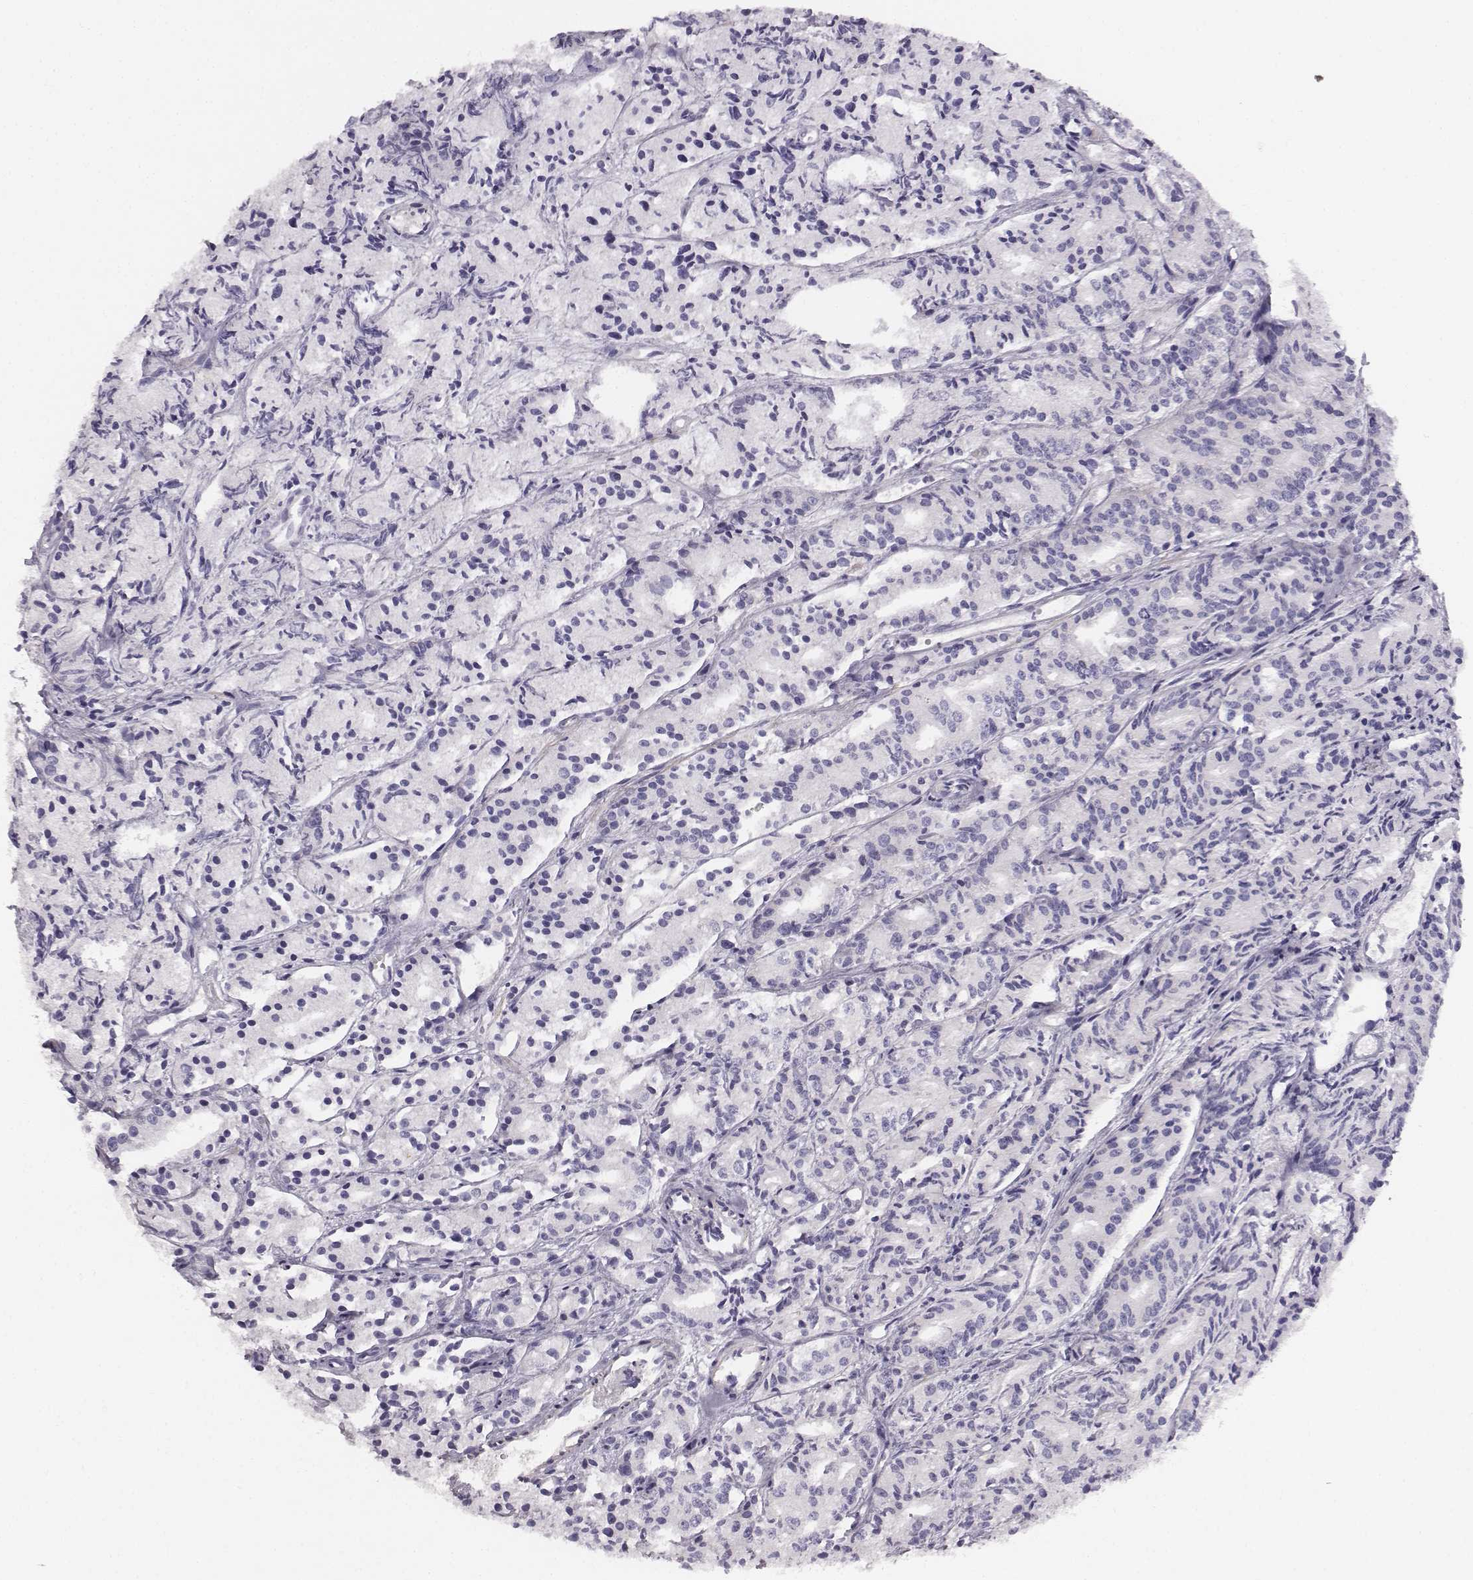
{"staining": {"intensity": "negative", "quantity": "none", "location": "none"}, "tissue": "prostate cancer", "cell_type": "Tumor cells", "image_type": "cancer", "snomed": [{"axis": "morphology", "description": "Adenocarcinoma, Medium grade"}, {"axis": "topography", "description": "Prostate"}], "caption": "This is an immunohistochemistry (IHC) photomicrograph of prostate adenocarcinoma (medium-grade). There is no positivity in tumor cells.", "gene": "ADAM7", "patient": {"sex": "male", "age": 74}}